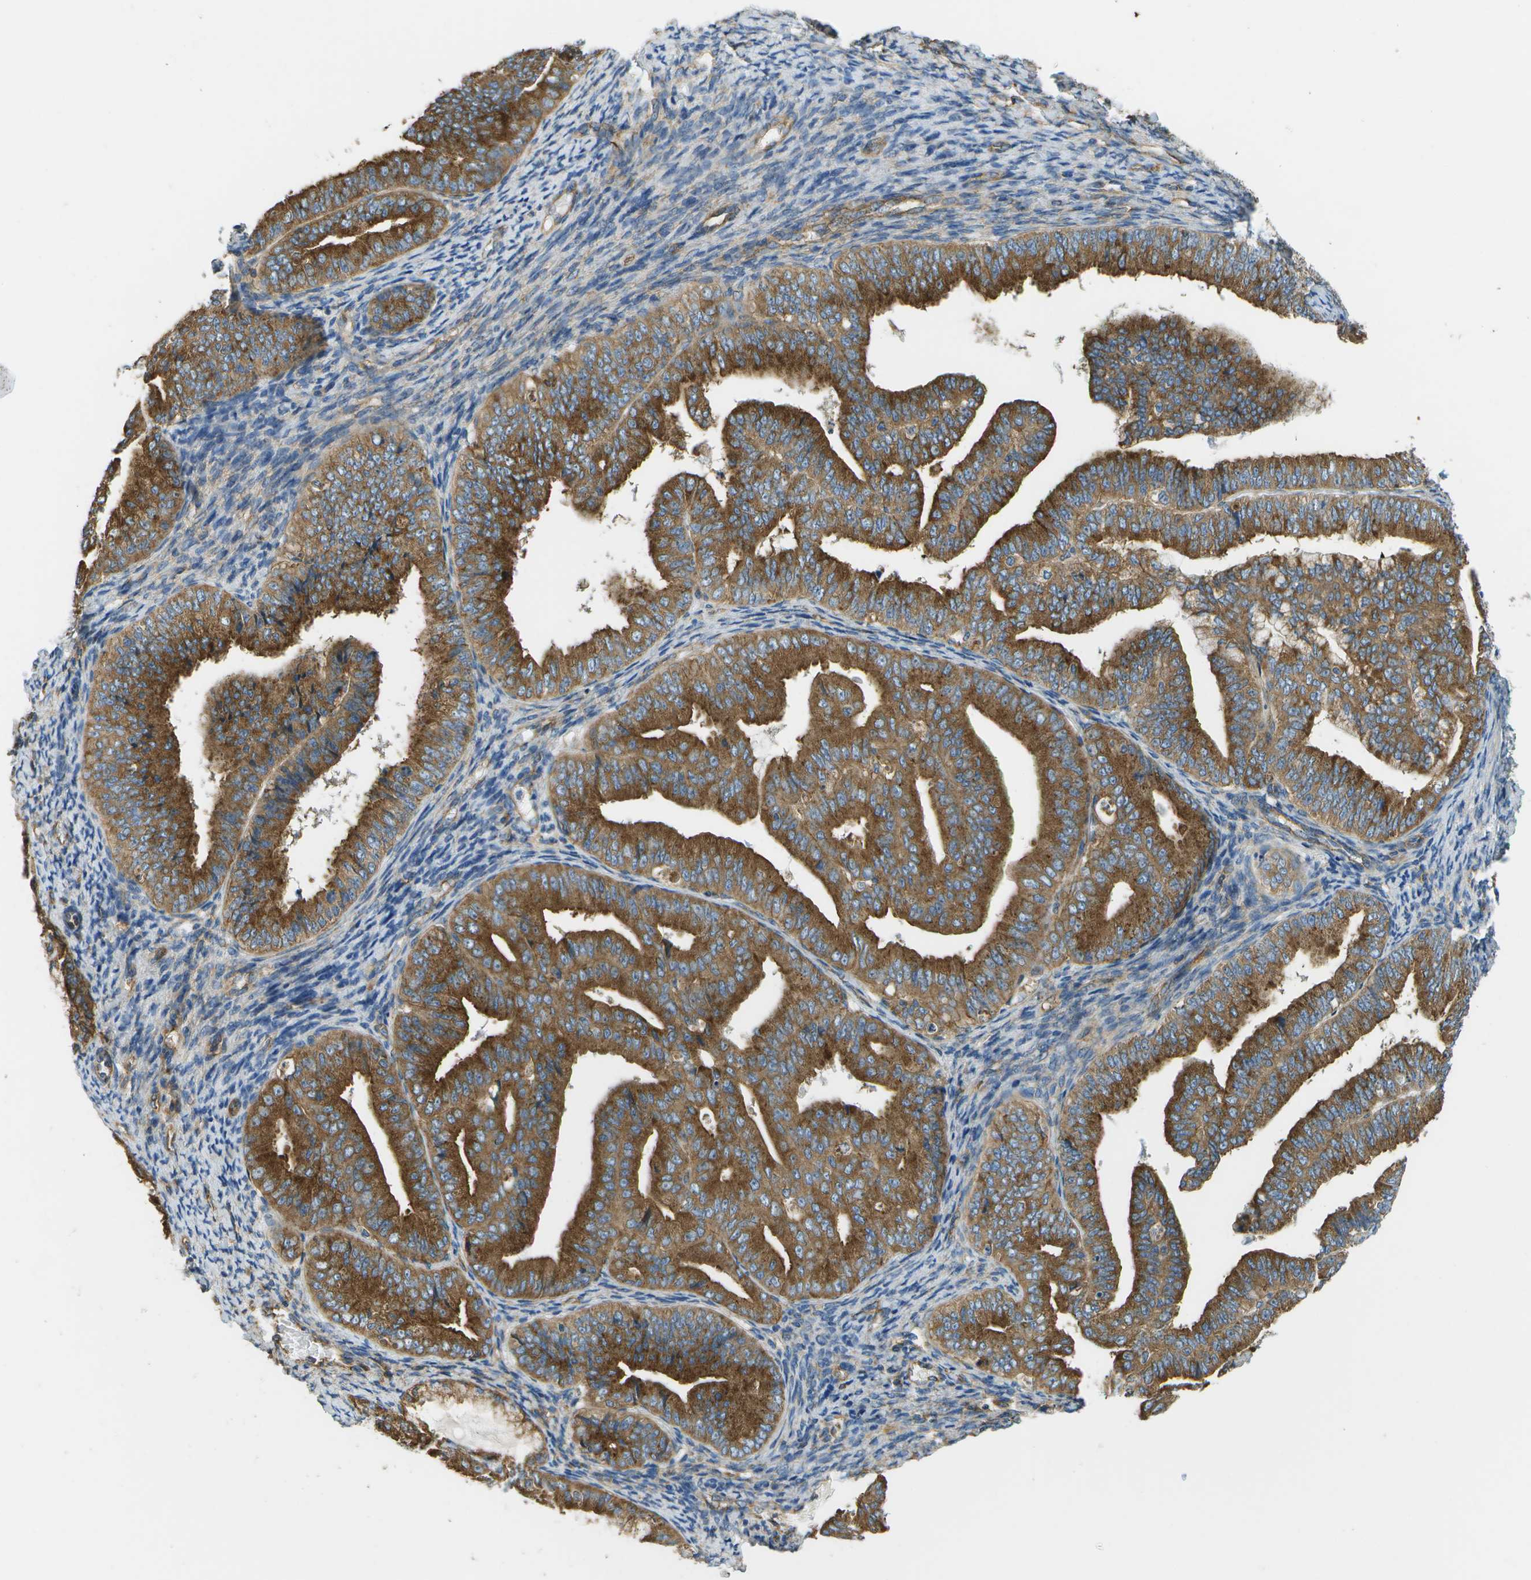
{"staining": {"intensity": "strong", "quantity": ">75%", "location": "cytoplasmic/membranous"}, "tissue": "endometrial cancer", "cell_type": "Tumor cells", "image_type": "cancer", "snomed": [{"axis": "morphology", "description": "Adenocarcinoma, NOS"}, {"axis": "topography", "description": "Endometrium"}], "caption": "Immunohistochemical staining of endometrial adenocarcinoma exhibits strong cytoplasmic/membranous protein expression in about >75% of tumor cells. Using DAB (3,3'-diaminobenzidine) (brown) and hematoxylin (blue) stains, captured at high magnification using brightfield microscopy.", "gene": "CLTC", "patient": {"sex": "female", "age": 63}}